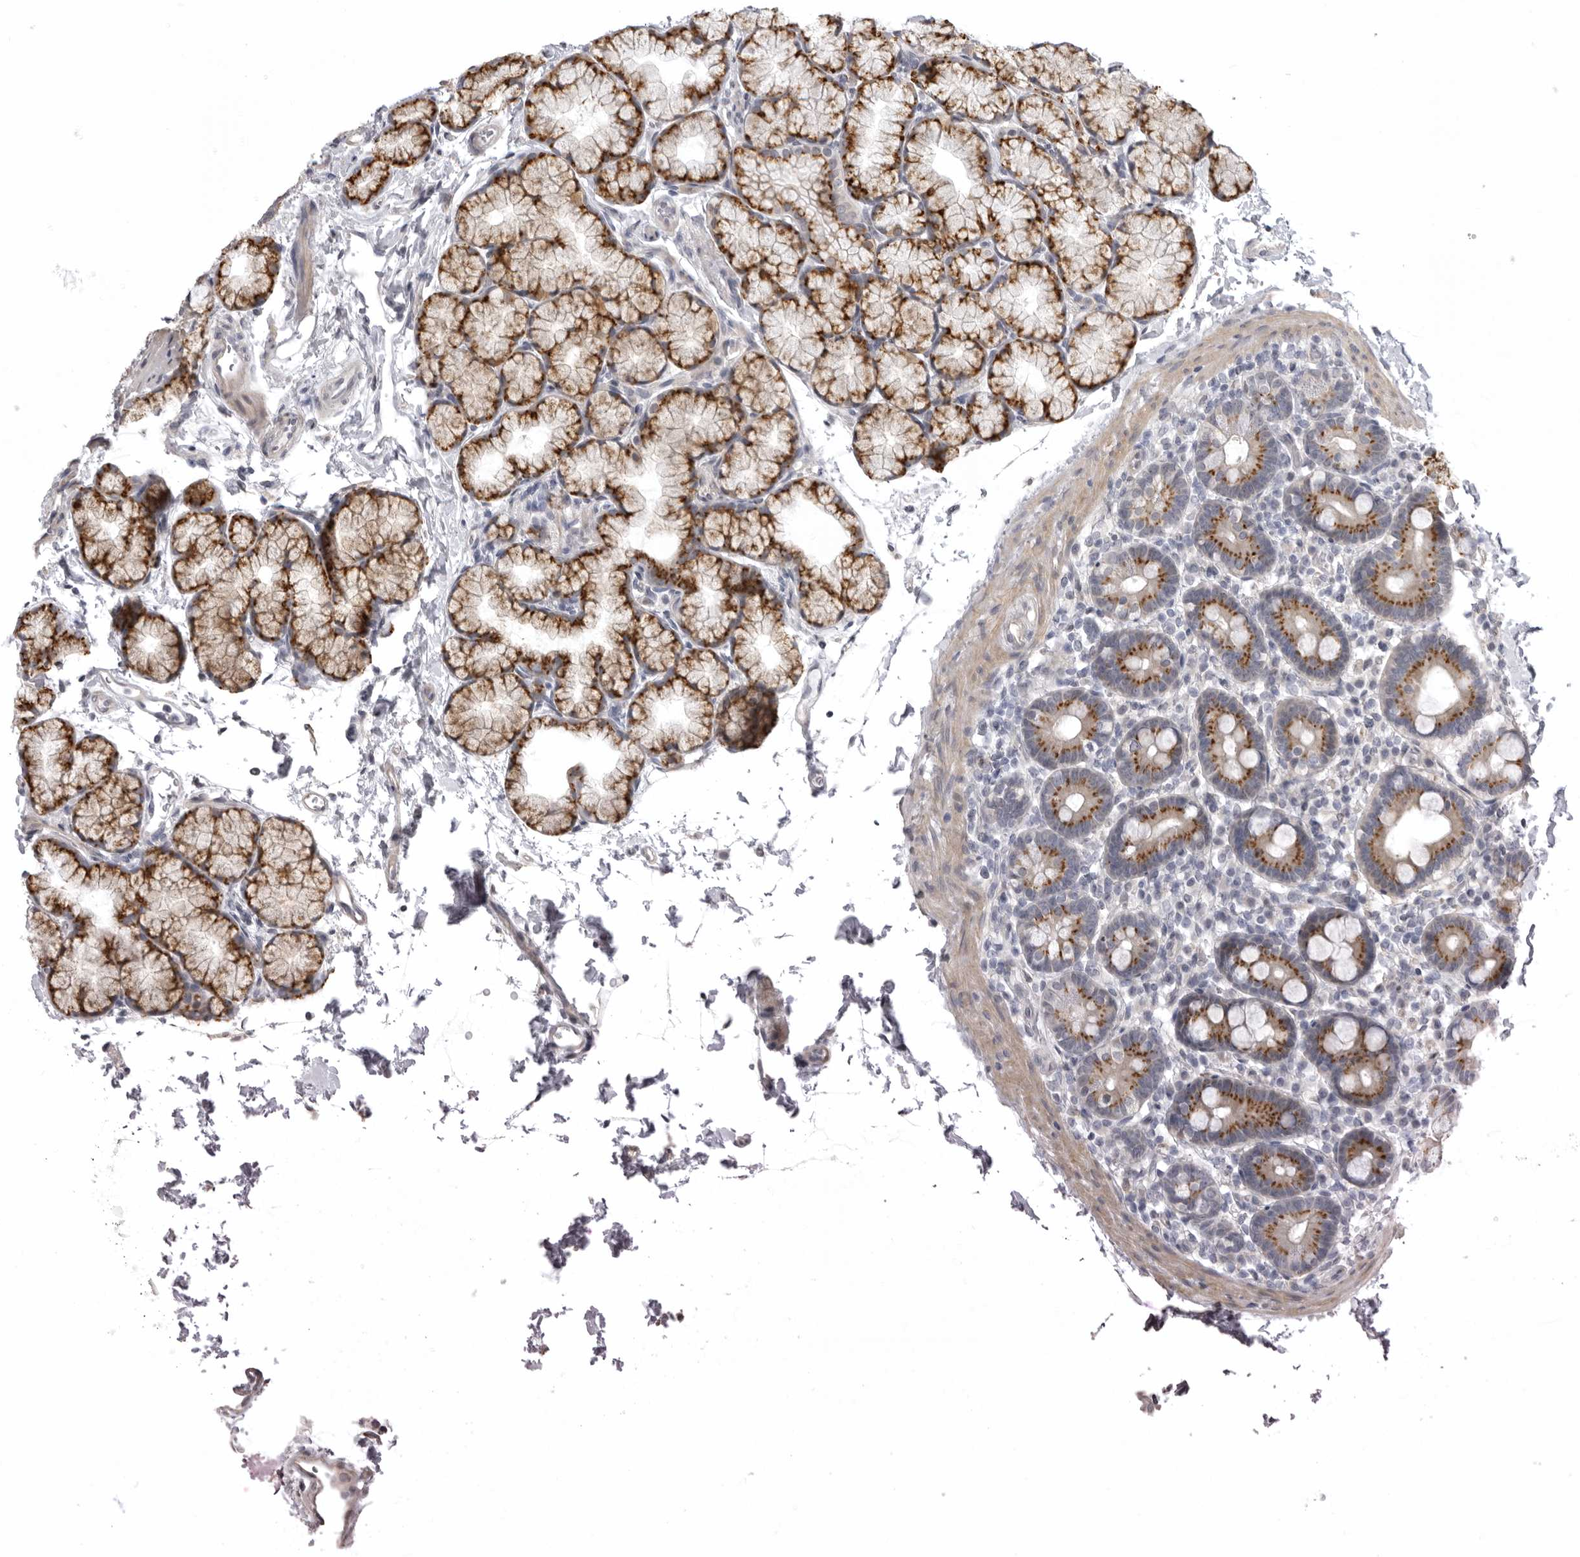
{"staining": {"intensity": "strong", "quantity": ">75%", "location": "cytoplasmic/membranous"}, "tissue": "duodenum", "cell_type": "Glandular cells", "image_type": "normal", "snomed": [{"axis": "morphology", "description": "Normal tissue, NOS"}, {"axis": "topography", "description": "Duodenum"}], "caption": "Glandular cells display high levels of strong cytoplasmic/membranous staining in about >75% of cells in benign human duodenum. (DAB (3,3'-diaminobenzidine) IHC, brown staining for protein, blue staining for nuclei).", "gene": "NCEH1", "patient": {"sex": "male", "age": 54}}